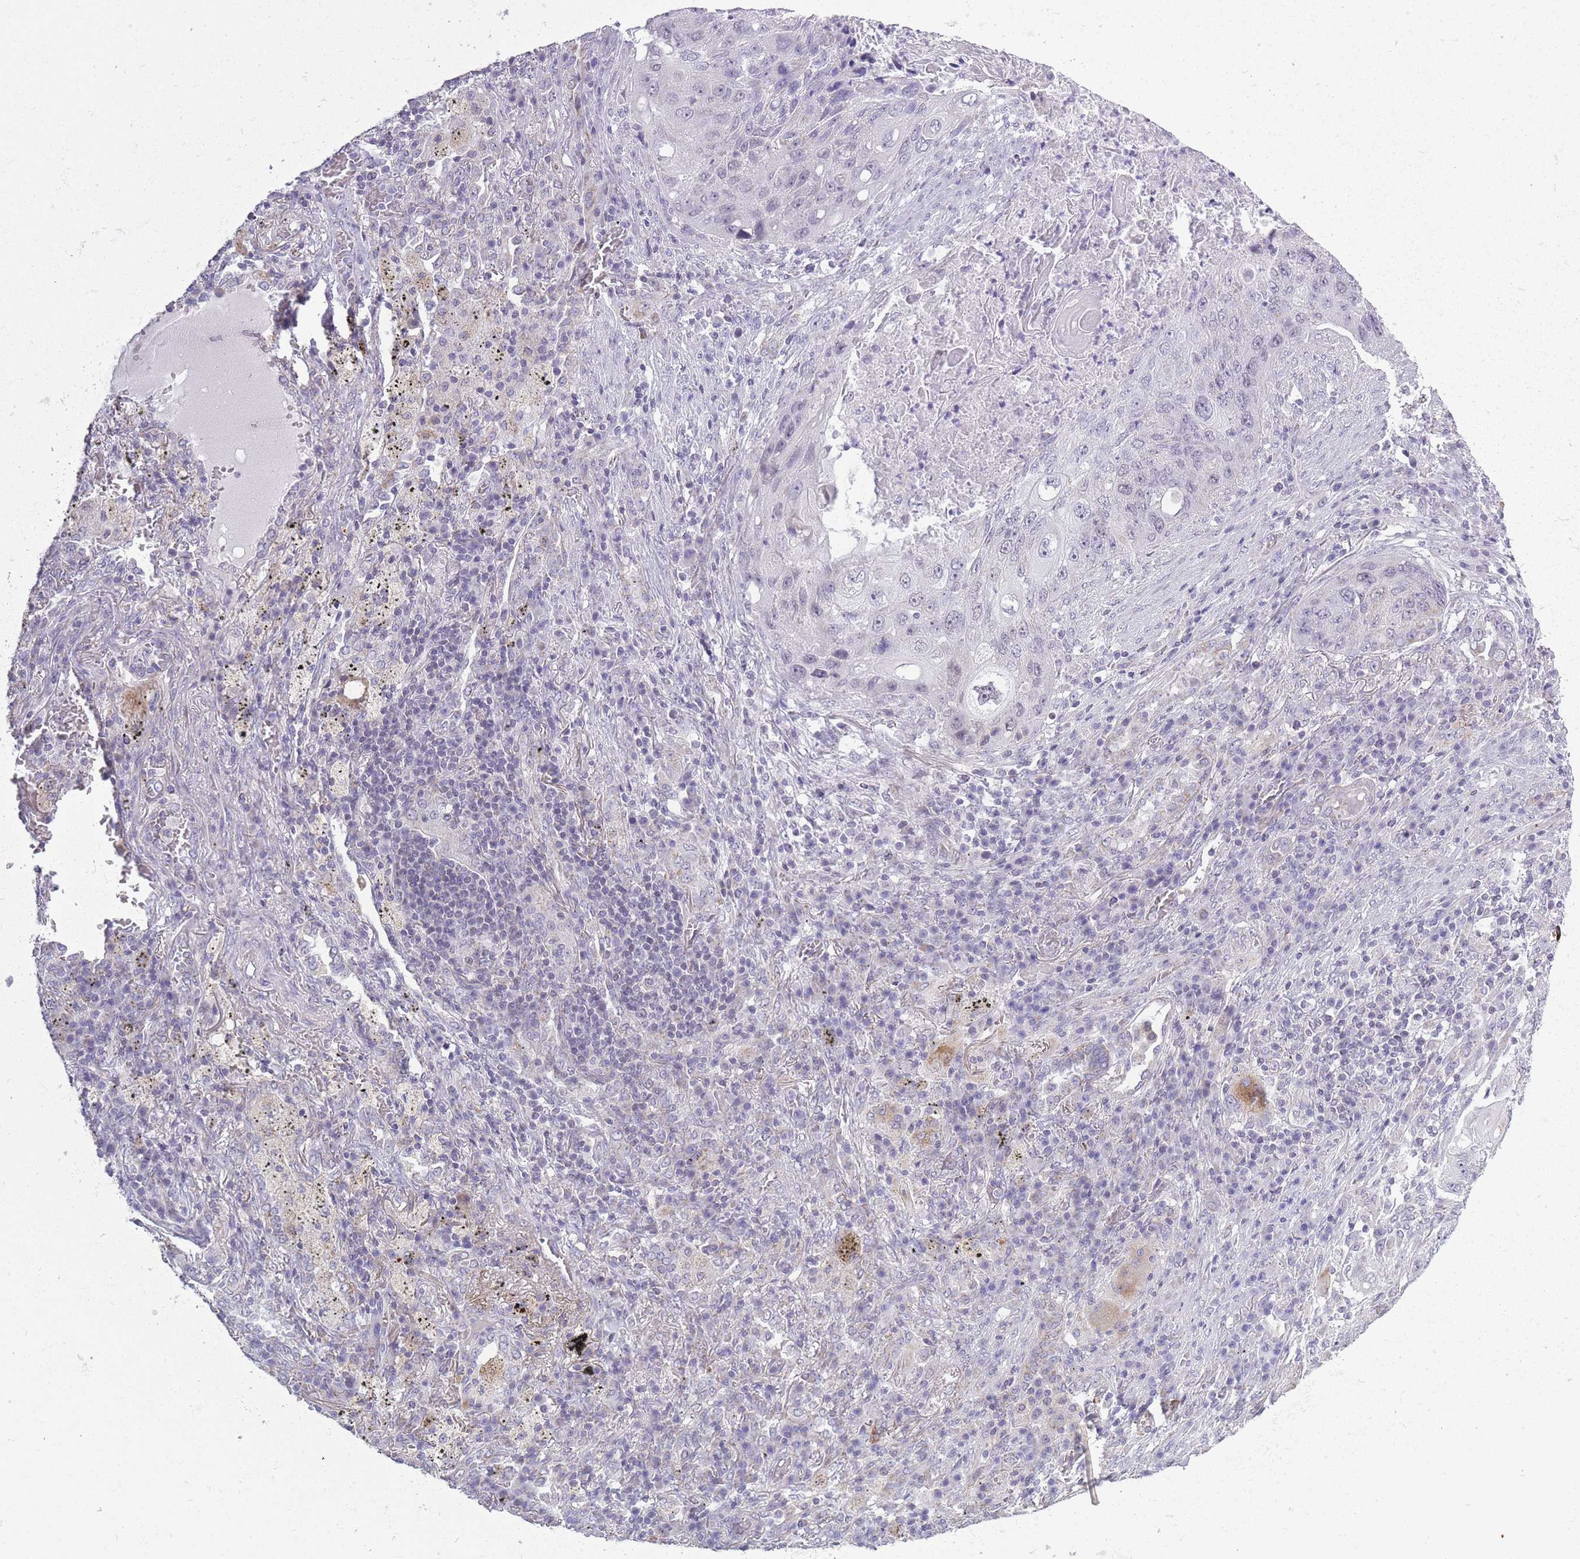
{"staining": {"intensity": "negative", "quantity": "none", "location": "none"}, "tissue": "lung cancer", "cell_type": "Tumor cells", "image_type": "cancer", "snomed": [{"axis": "morphology", "description": "Squamous cell carcinoma, NOS"}, {"axis": "topography", "description": "Lung"}], "caption": "Micrograph shows no protein positivity in tumor cells of lung squamous cell carcinoma tissue. (Stains: DAB (3,3'-diaminobenzidine) IHC with hematoxylin counter stain, Microscopy: brightfield microscopy at high magnification).", "gene": "ZBTB24", "patient": {"sex": "female", "age": 63}}